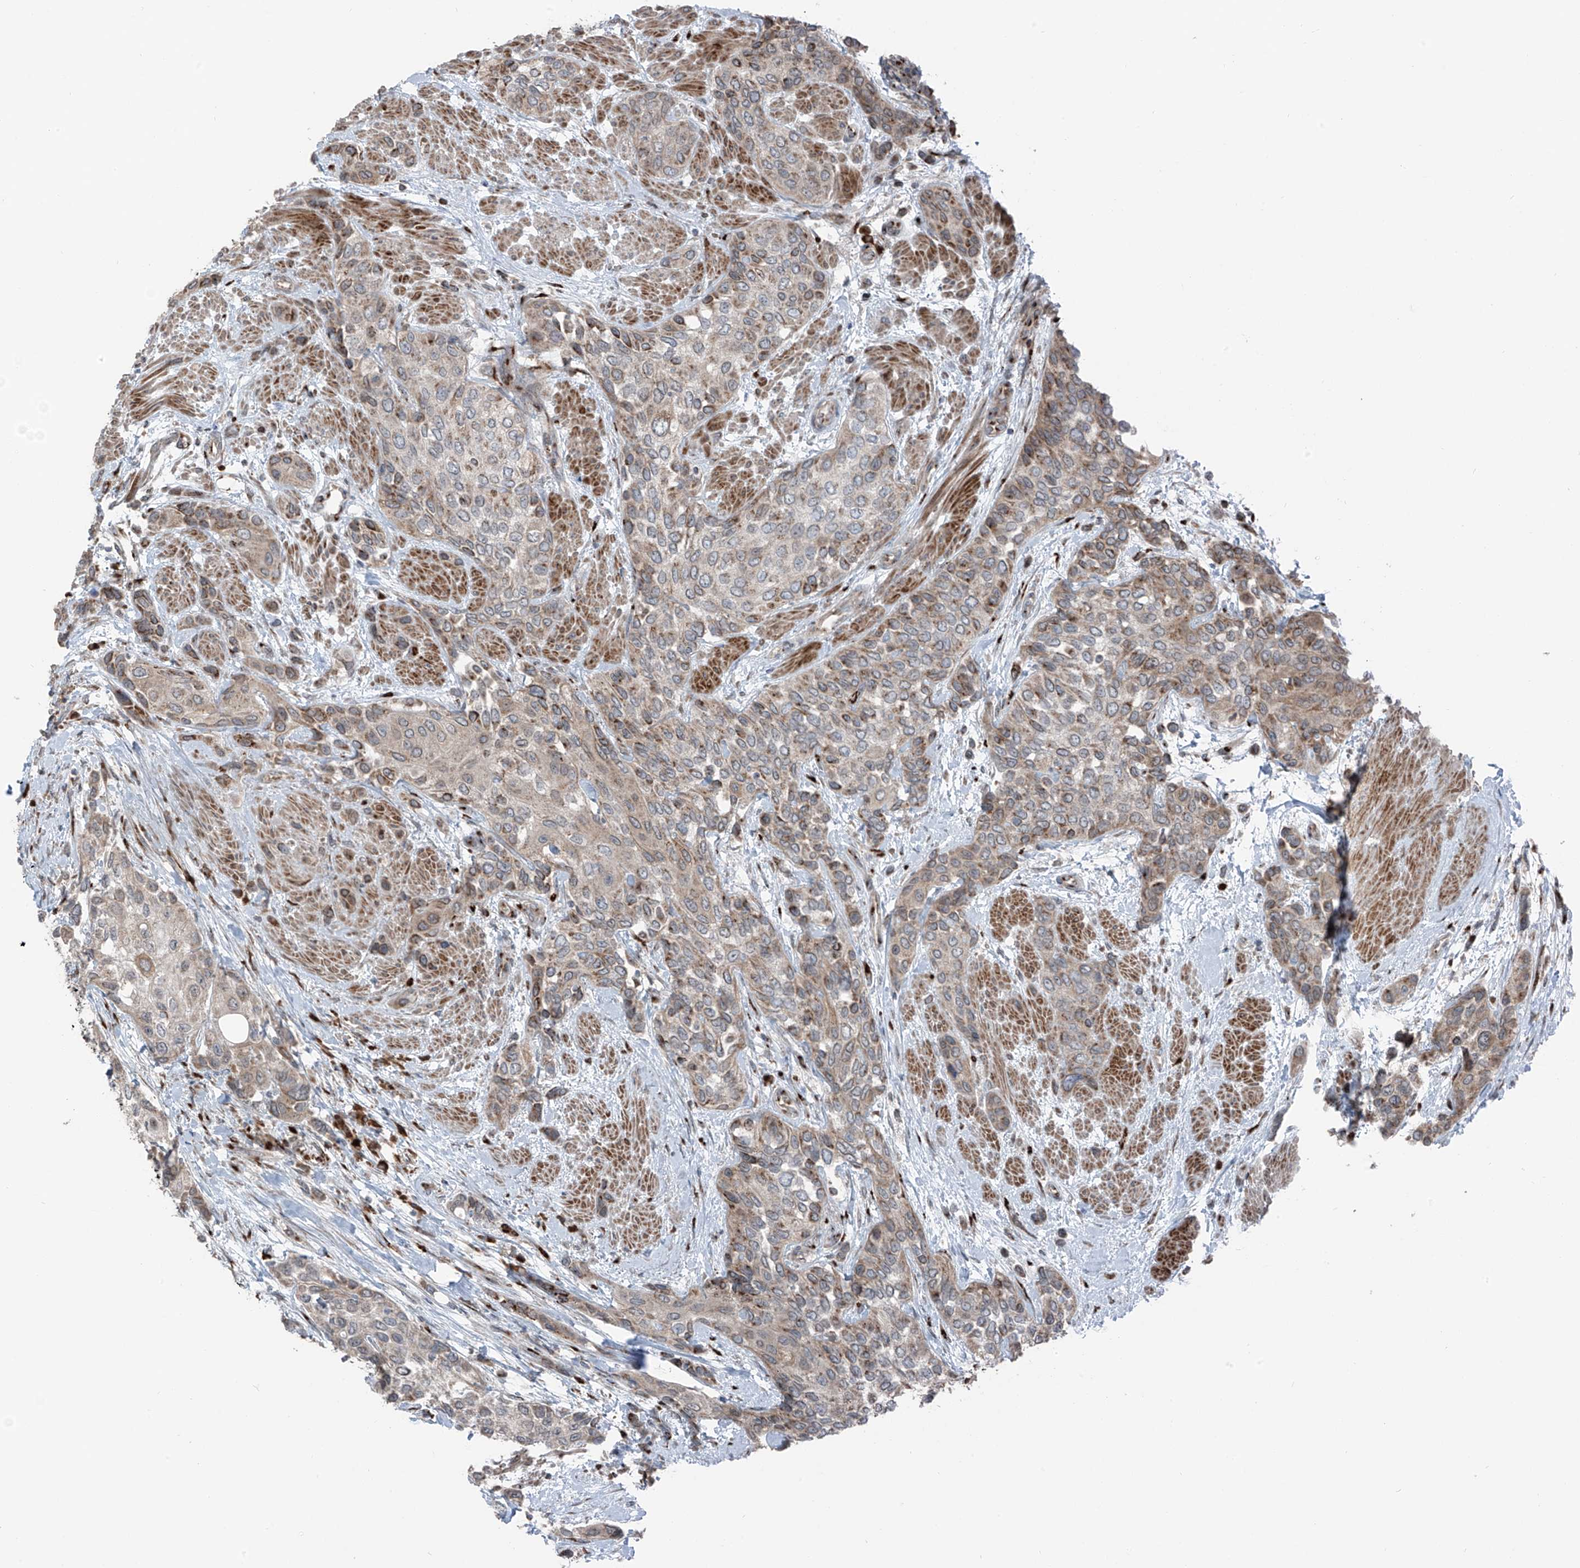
{"staining": {"intensity": "weak", "quantity": ">75%", "location": "cytoplasmic/membranous"}, "tissue": "urothelial cancer", "cell_type": "Tumor cells", "image_type": "cancer", "snomed": [{"axis": "morphology", "description": "Normal tissue, NOS"}, {"axis": "morphology", "description": "Urothelial carcinoma, High grade"}, {"axis": "topography", "description": "Vascular tissue"}, {"axis": "topography", "description": "Urinary bladder"}], "caption": "Human urothelial cancer stained with a protein marker demonstrates weak staining in tumor cells.", "gene": "ERLEC1", "patient": {"sex": "female", "age": 56}}